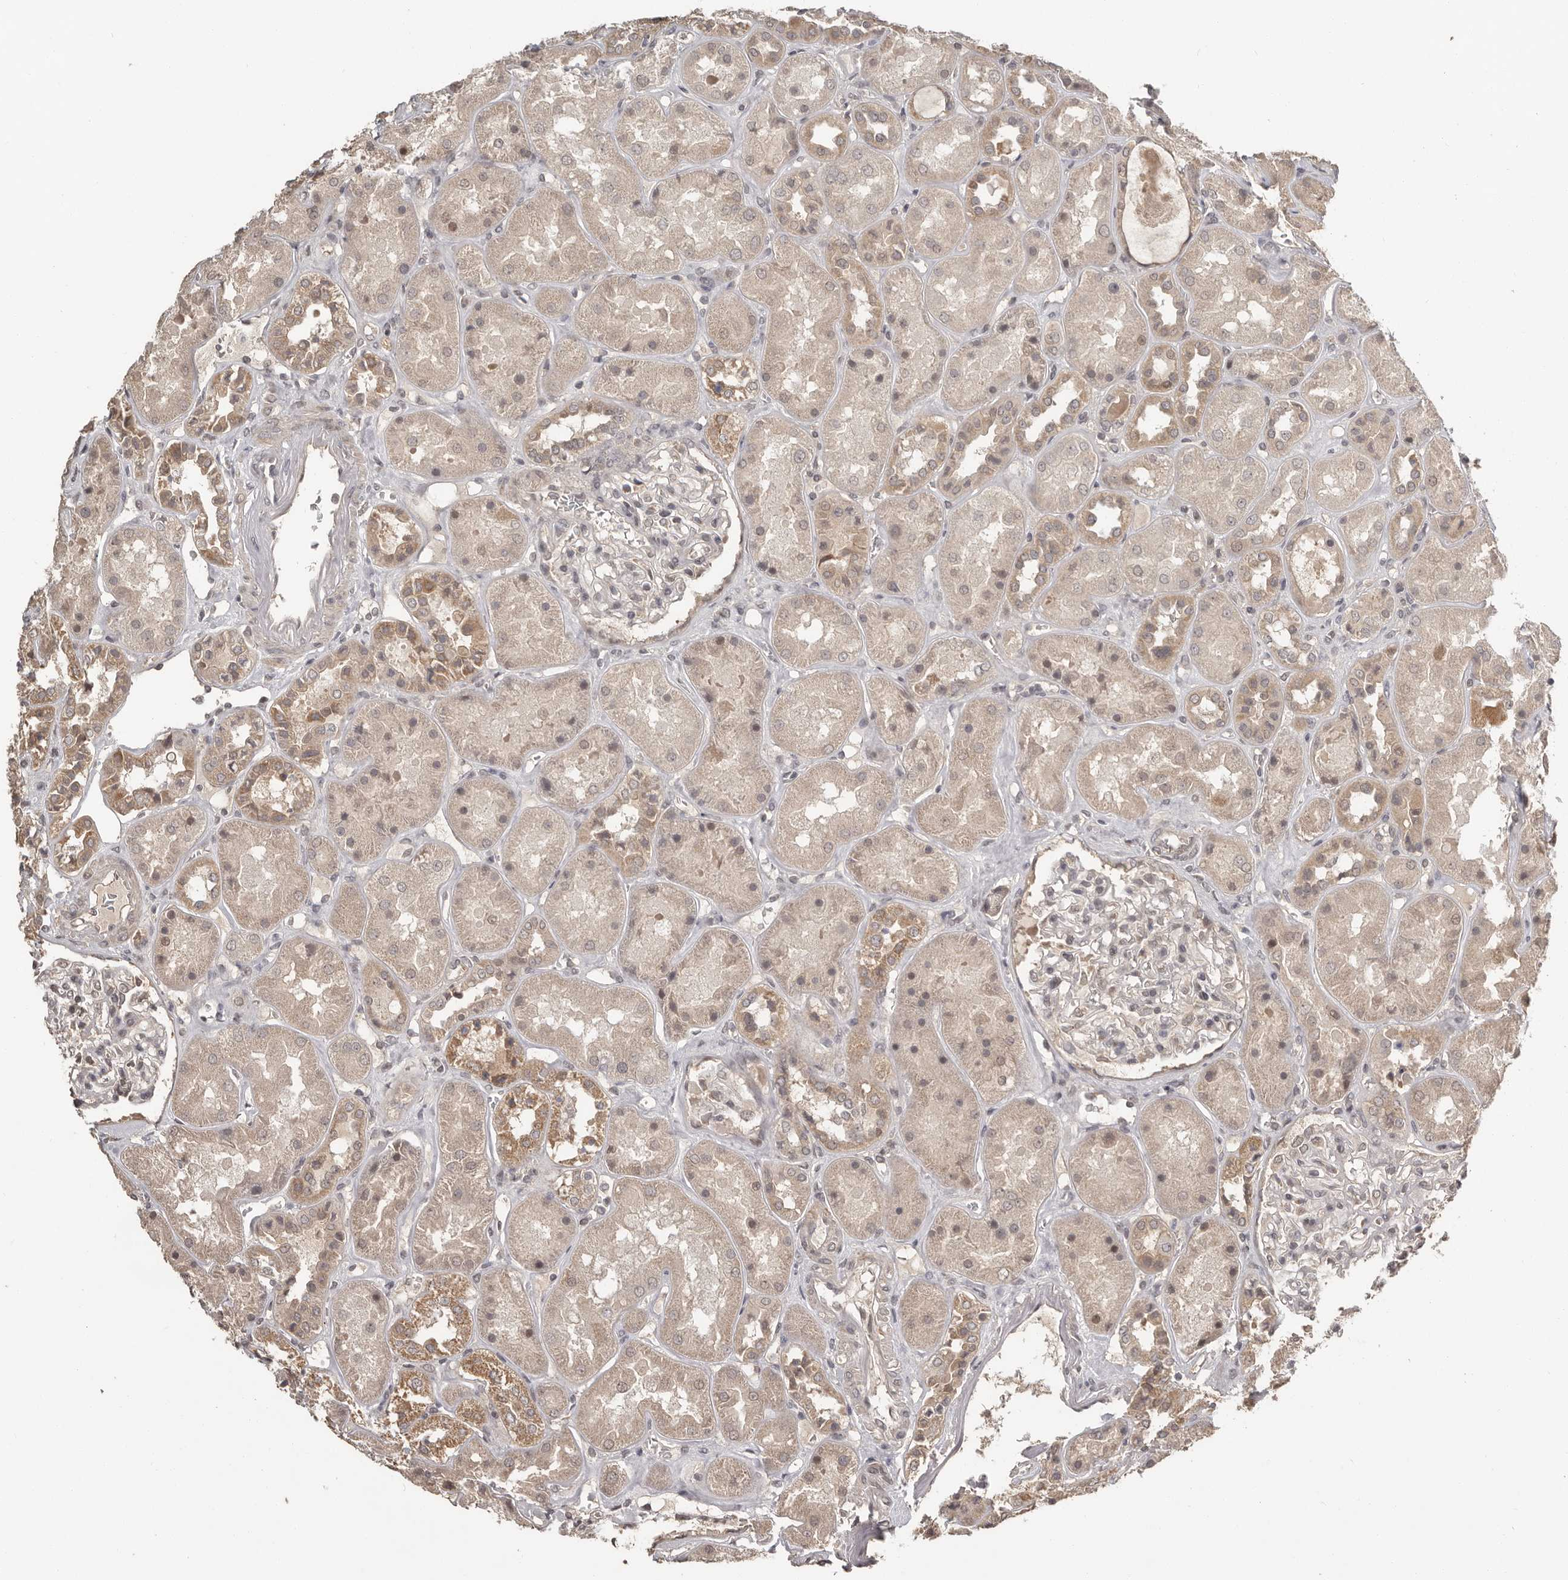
{"staining": {"intensity": "negative", "quantity": "none", "location": "none"}, "tissue": "kidney", "cell_type": "Cells in glomeruli", "image_type": "normal", "snomed": [{"axis": "morphology", "description": "Normal tissue, NOS"}, {"axis": "topography", "description": "Kidney"}], "caption": "Immunohistochemistry (IHC) histopathology image of normal kidney: human kidney stained with DAB displays no significant protein positivity in cells in glomeruli.", "gene": "ZFP14", "patient": {"sex": "male", "age": 70}}